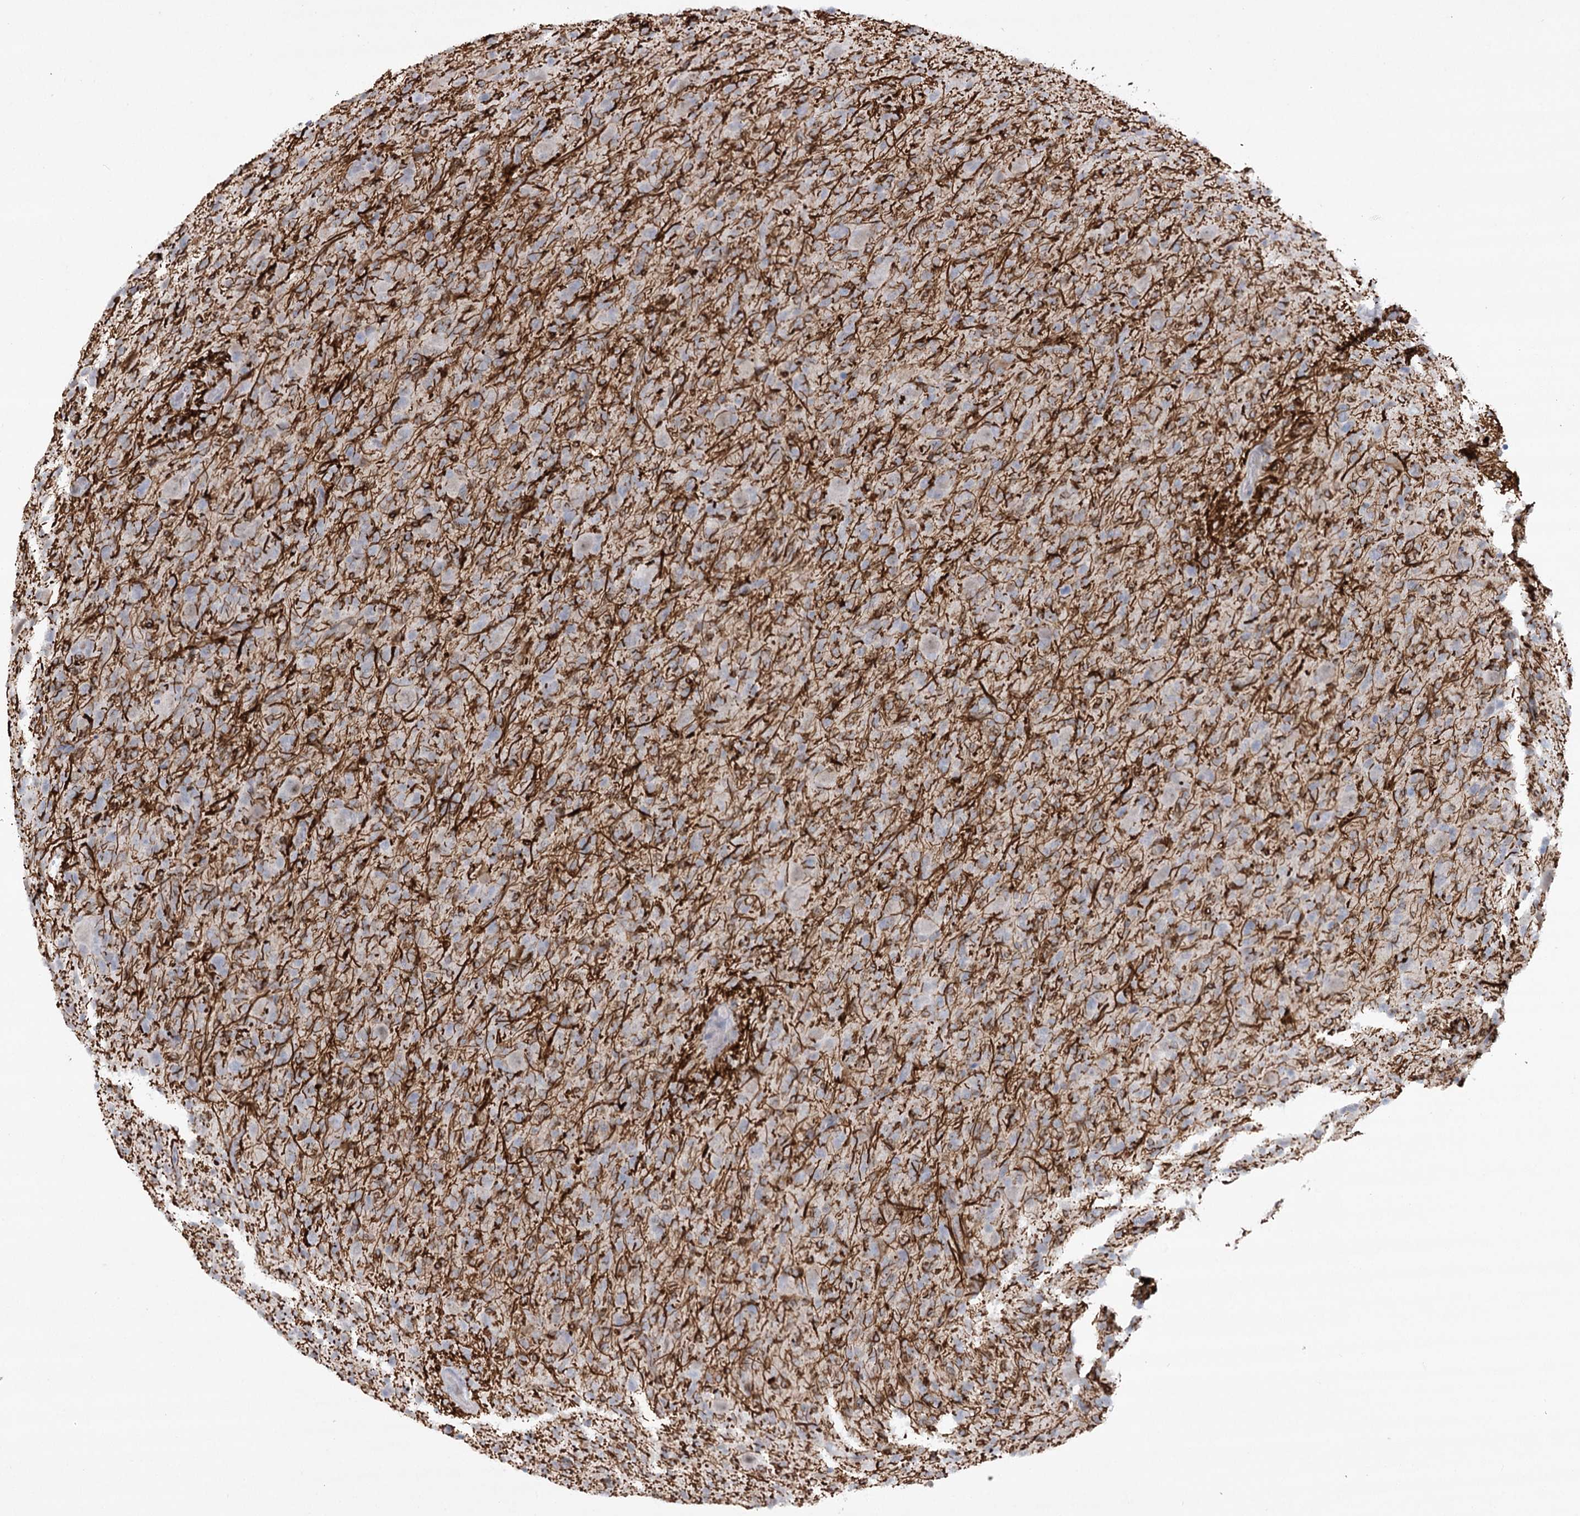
{"staining": {"intensity": "negative", "quantity": "none", "location": "none"}, "tissue": "glioma", "cell_type": "Tumor cells", "image_type": "cancer", "snomed": [{"axis": "morphology", "description": "Glioma, malignant, High grade"}, {"axis": "topography", "description": "Brain"}], "caption": "Human glioma stained for a protein using immunohistochemistry reveals no expression in tumor cells.", "gene": "TRAF3IP1", "patient": {"sex": "female", "age": 57}}